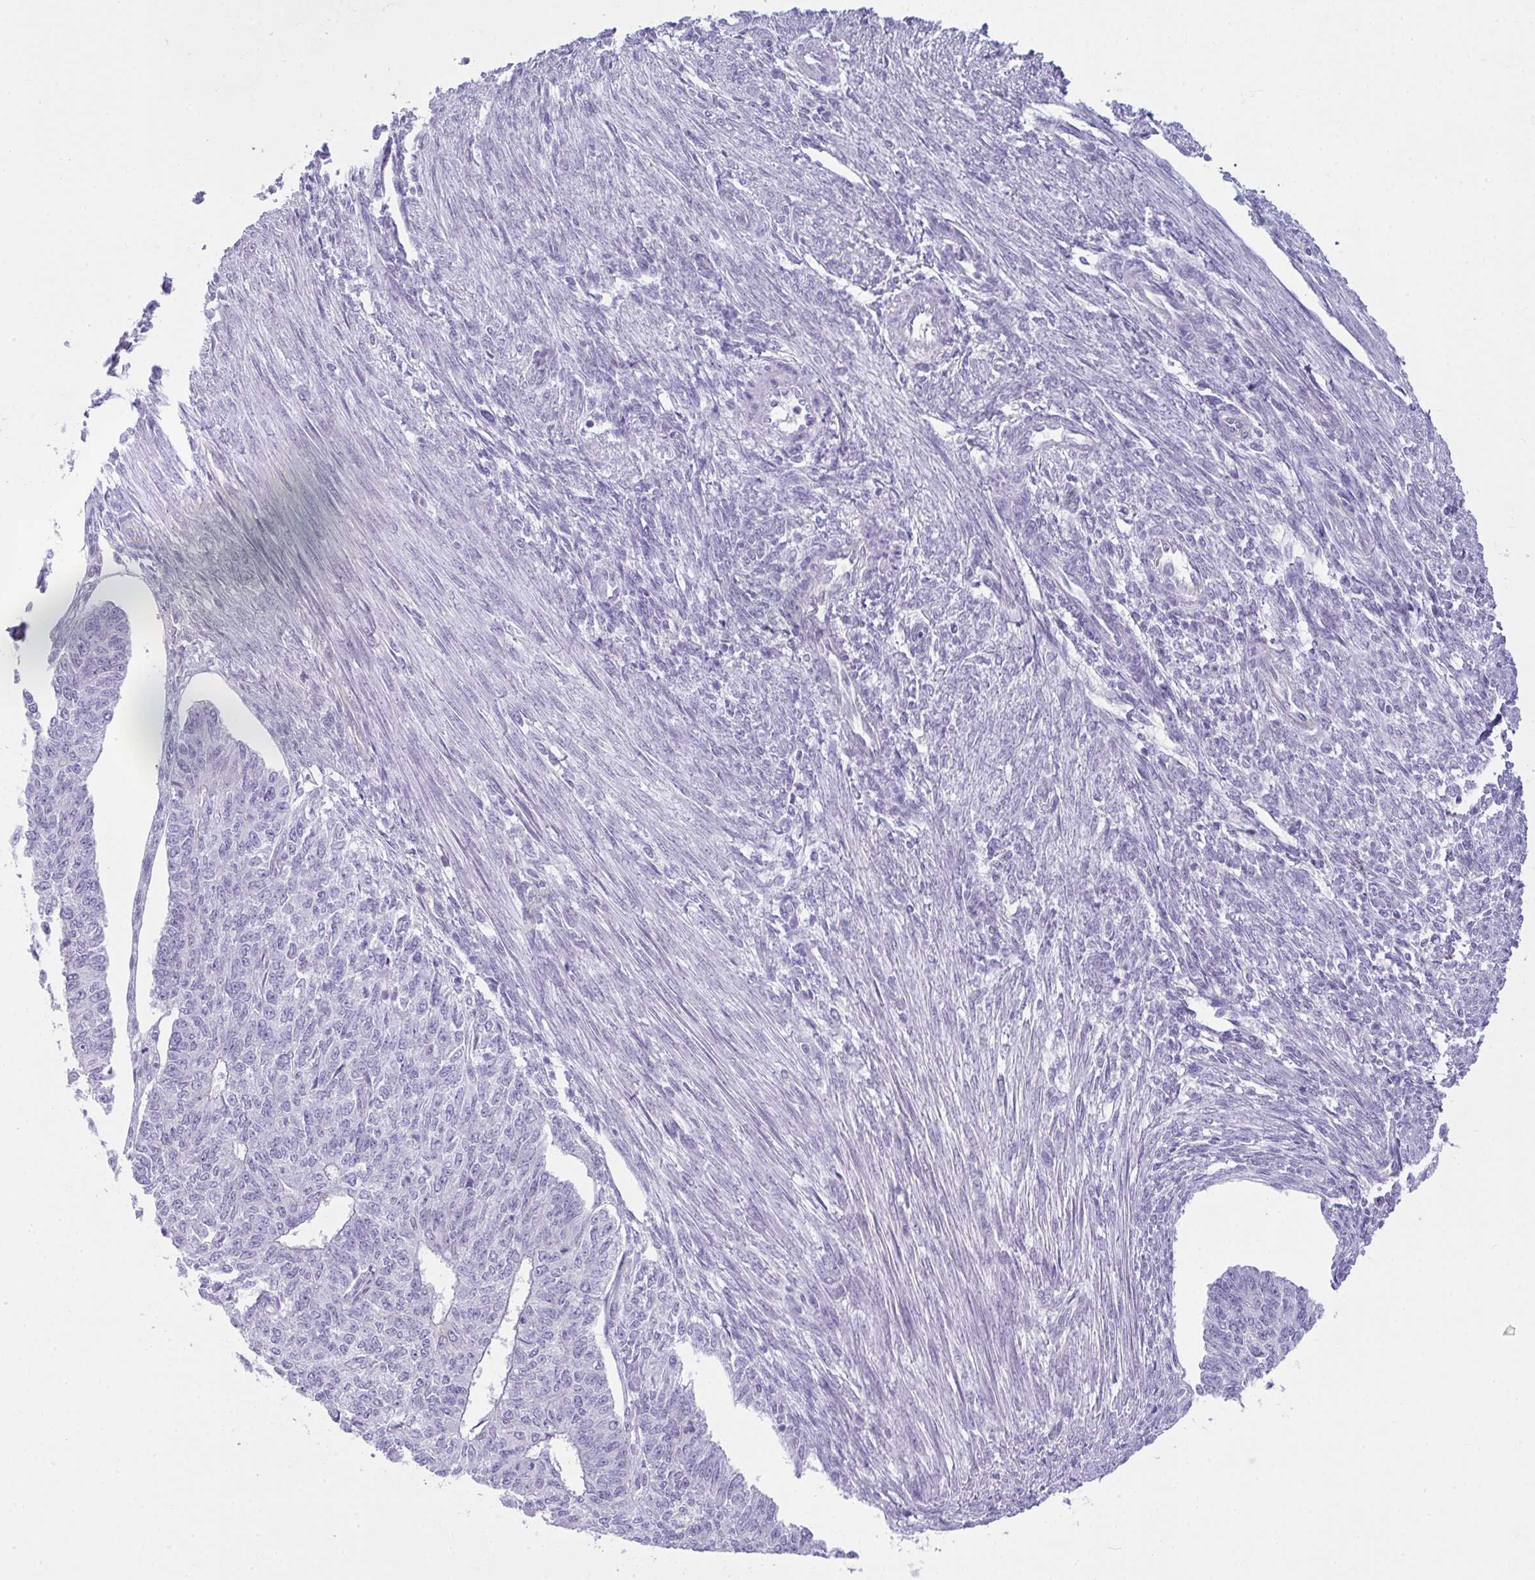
{"staining": {"intensity": "negative", "quantity": "none", "location": "none"}, "tissue": "endometrial cancer", "cell_type": "Tumor cells", "image_type": "cancer", "snomed": [{"axis": "morphology", "description": "Adenocarcinoma, NOS"}, {"axis": "topography", "description": "Endometrium"}], "caption": "This micrograph is of adenocarcinoma (endometrial) stained with immunohistochemistry (IHC) to label a protein in brown with the nuclei are counter-stained blue. There is no staining in tumor cells.", "gene": "RASL10A", "patient": {"sex": "female", "age": 32}}